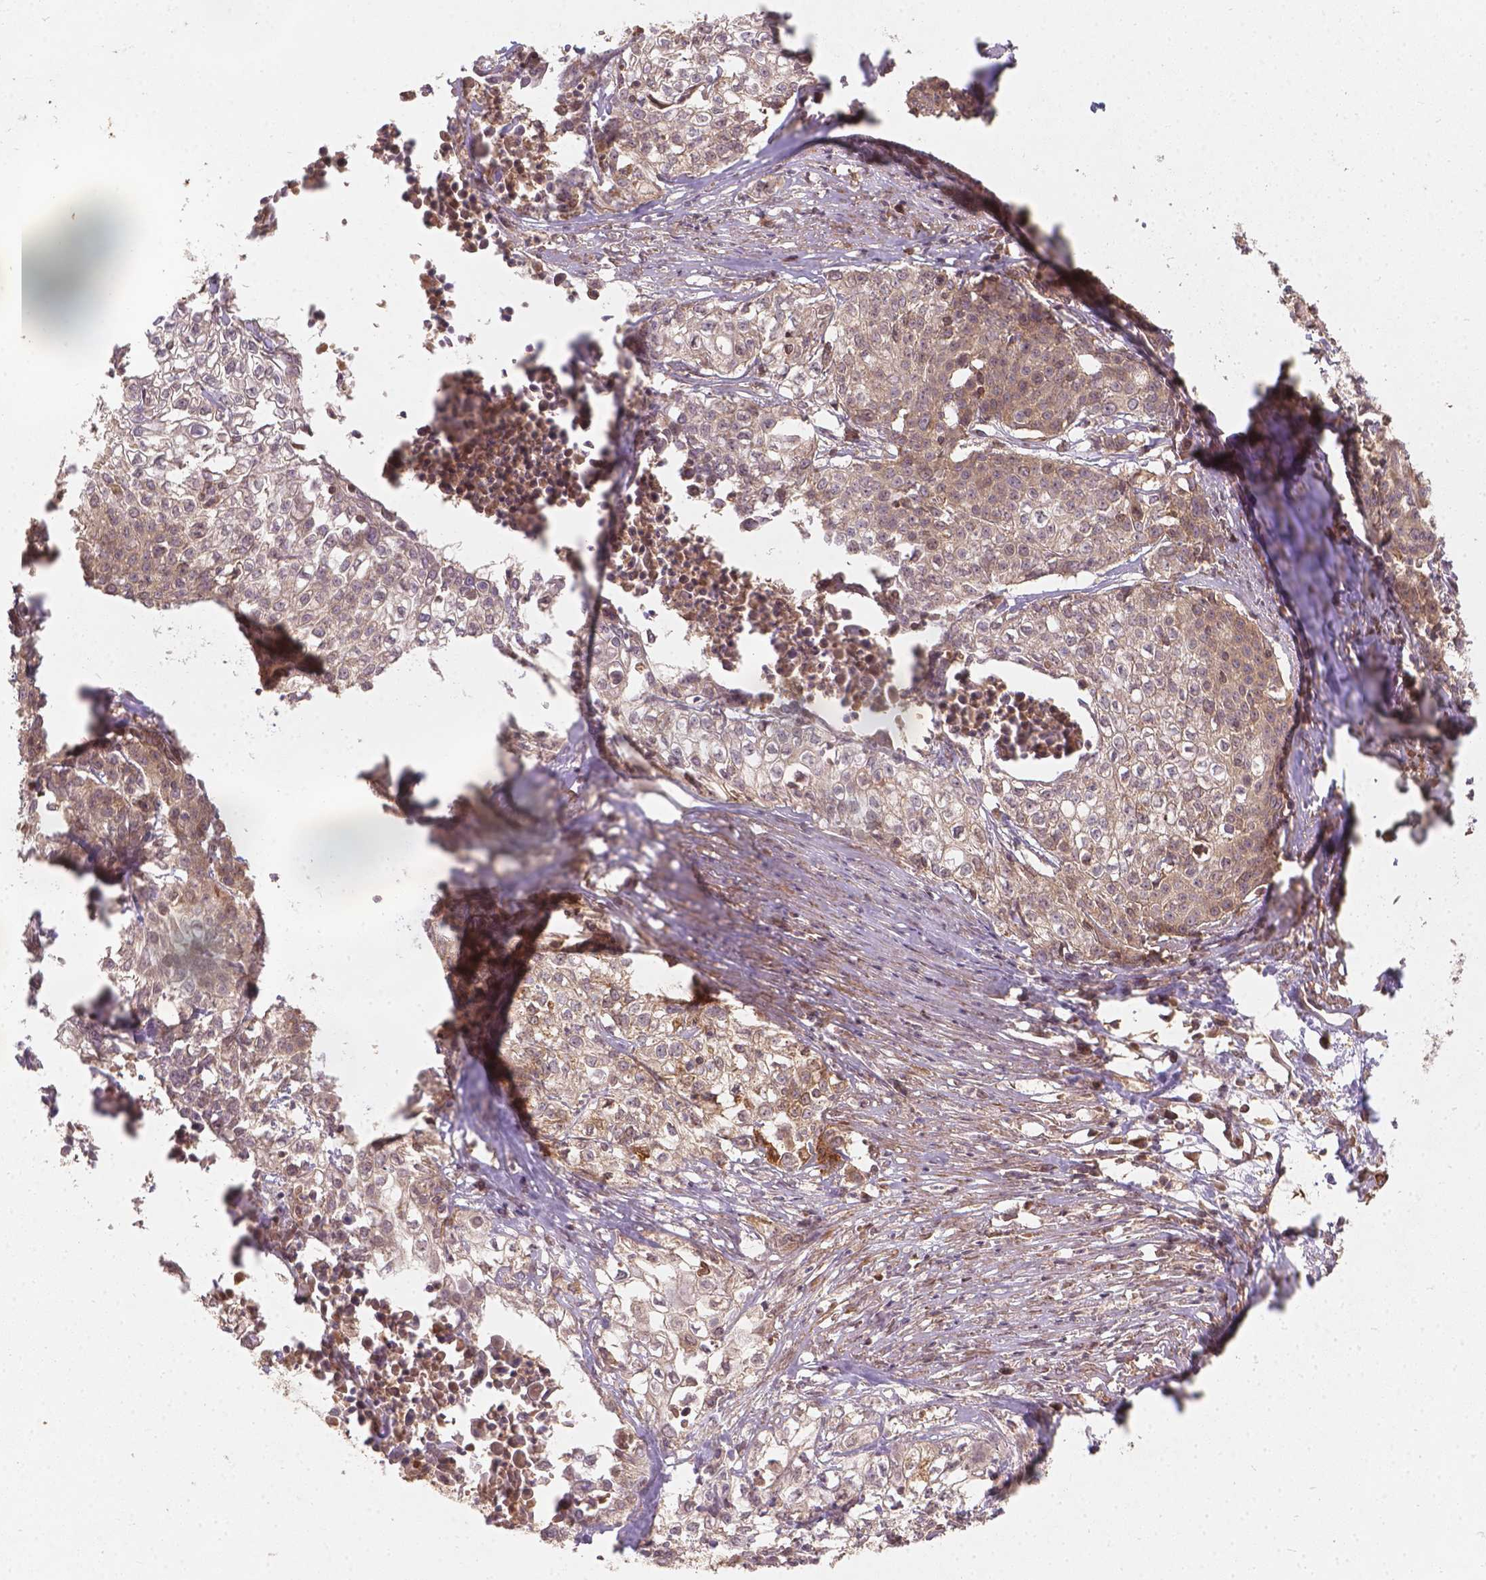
{"staining": {"intensity": "weak", "quantity": "25%-75%", "location": "cytoplasmic/membranous"}, "tissue": "cervical cancer", "cell_type": "Tumor cells", "image_type": "cancer", "snomed": [{"axis": "morphology", "description": "Squamous cell carcinoma, NOS"}, {"axis": "topography", "description": "Cervix"}], "caption": "Protein staining of cervical cancer (squamous cell carcinoma) tissue demonstrates weak cytoplasmic/membranous positivity in approximately 25%-75% of tumor cells.", "gene": "XPR1", "patient": {"sex": "female", "age": 39}}